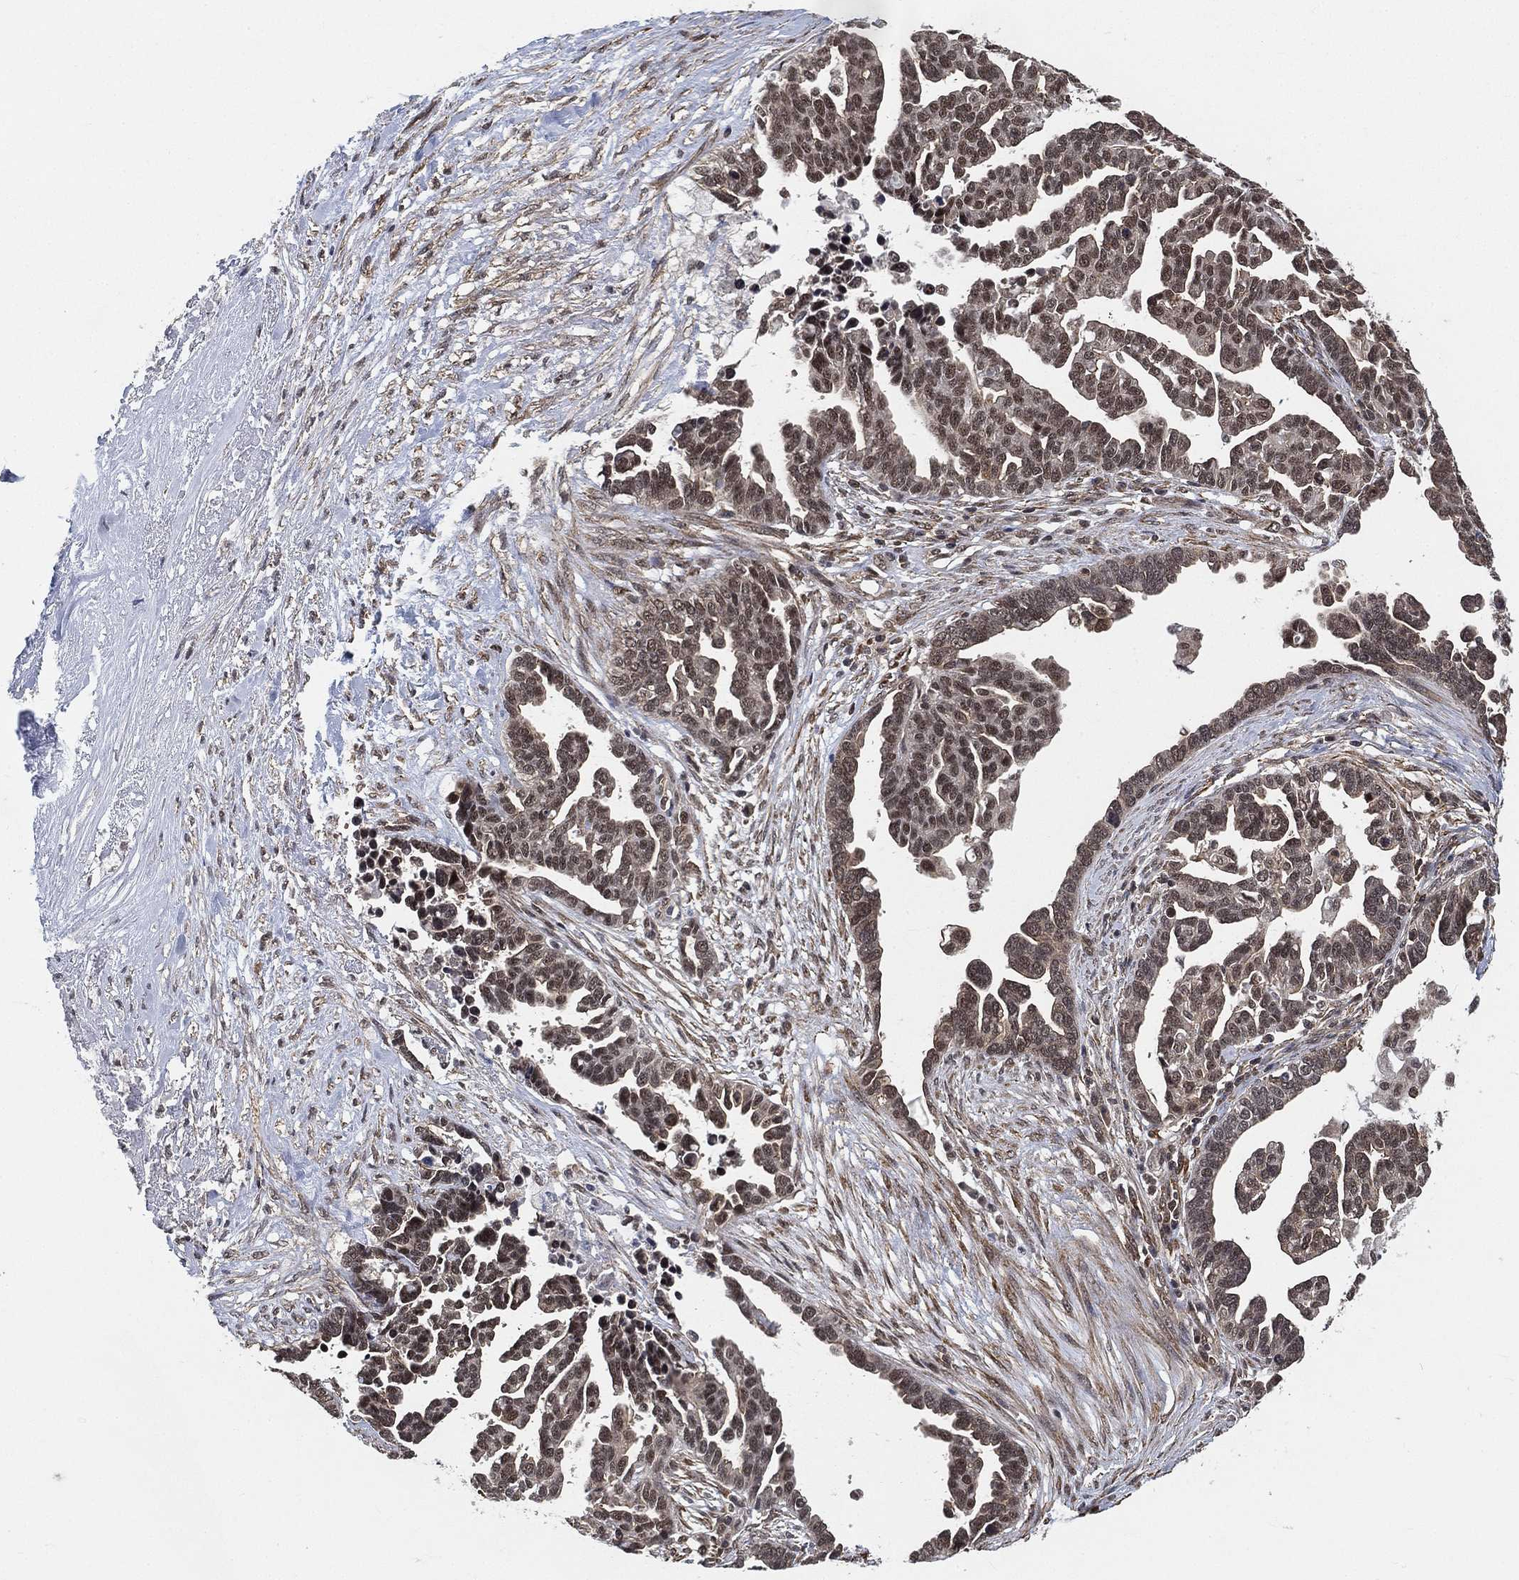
{"staining": {"intensity": "moderate", "quantity": ">75%", "location": "cytoplasmic/membranous,nuclear"}, "tissue": "ovarian cancer", "cell_type": "Tumor cells", "image_type": "cancer", "snomed": [{"axis": "morphology", "description": "Cystadenocarcinoma, serous, NOS"}, {"axis": "topography", "description": "Ovary"}], "caption": "Ovarian serous cystadenocarcinoma tissue shows moderate cytoplasmic/membranous and nuclear positivity in approximately >75% of tumor cells, visualized by immunohistochemistry.", "gene": "RSRC2", "patient": {"sex": "female", "age": 54}}